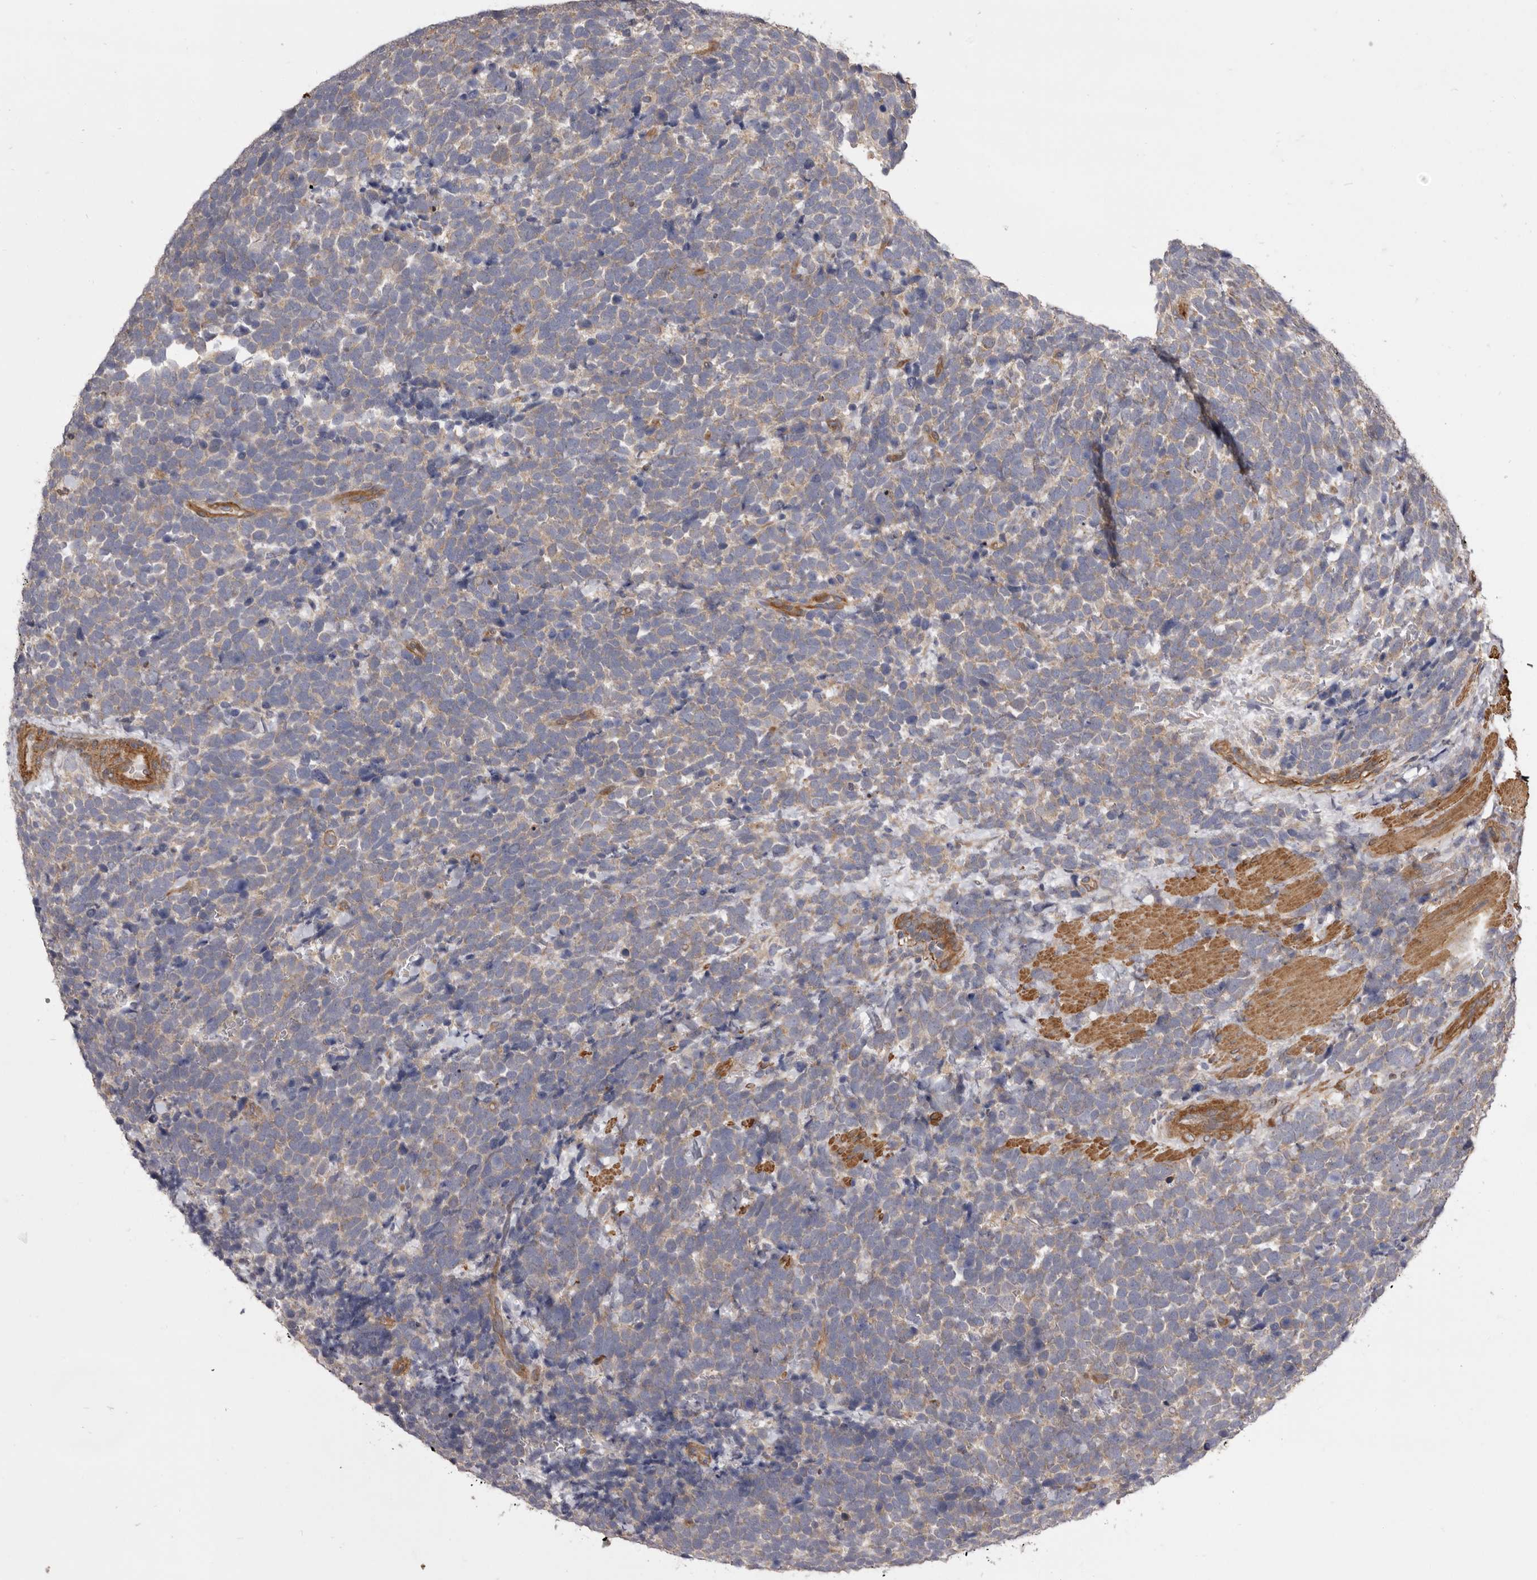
{"staining": {"intensity": "weak", "quantity": "25%-75%", "location": "cytoplasmic/membranous"}, "tissue": "urothelial cancer", "cell_type": "Tumor cells", "image_type": "cancer", "snomed": [{"axis": "morphology", "description": "Urothelial carcinoma, High grade"}, {"axis": "topography", "description": "Urinary bladder"}], "caption": "Weak cytoplasmic/membranous positivity is appreciated in about 25%-75% of tumor cells in urothelial cancer.", "gene": "VPS45", "patient": {"sex": "female", "age": 82}}